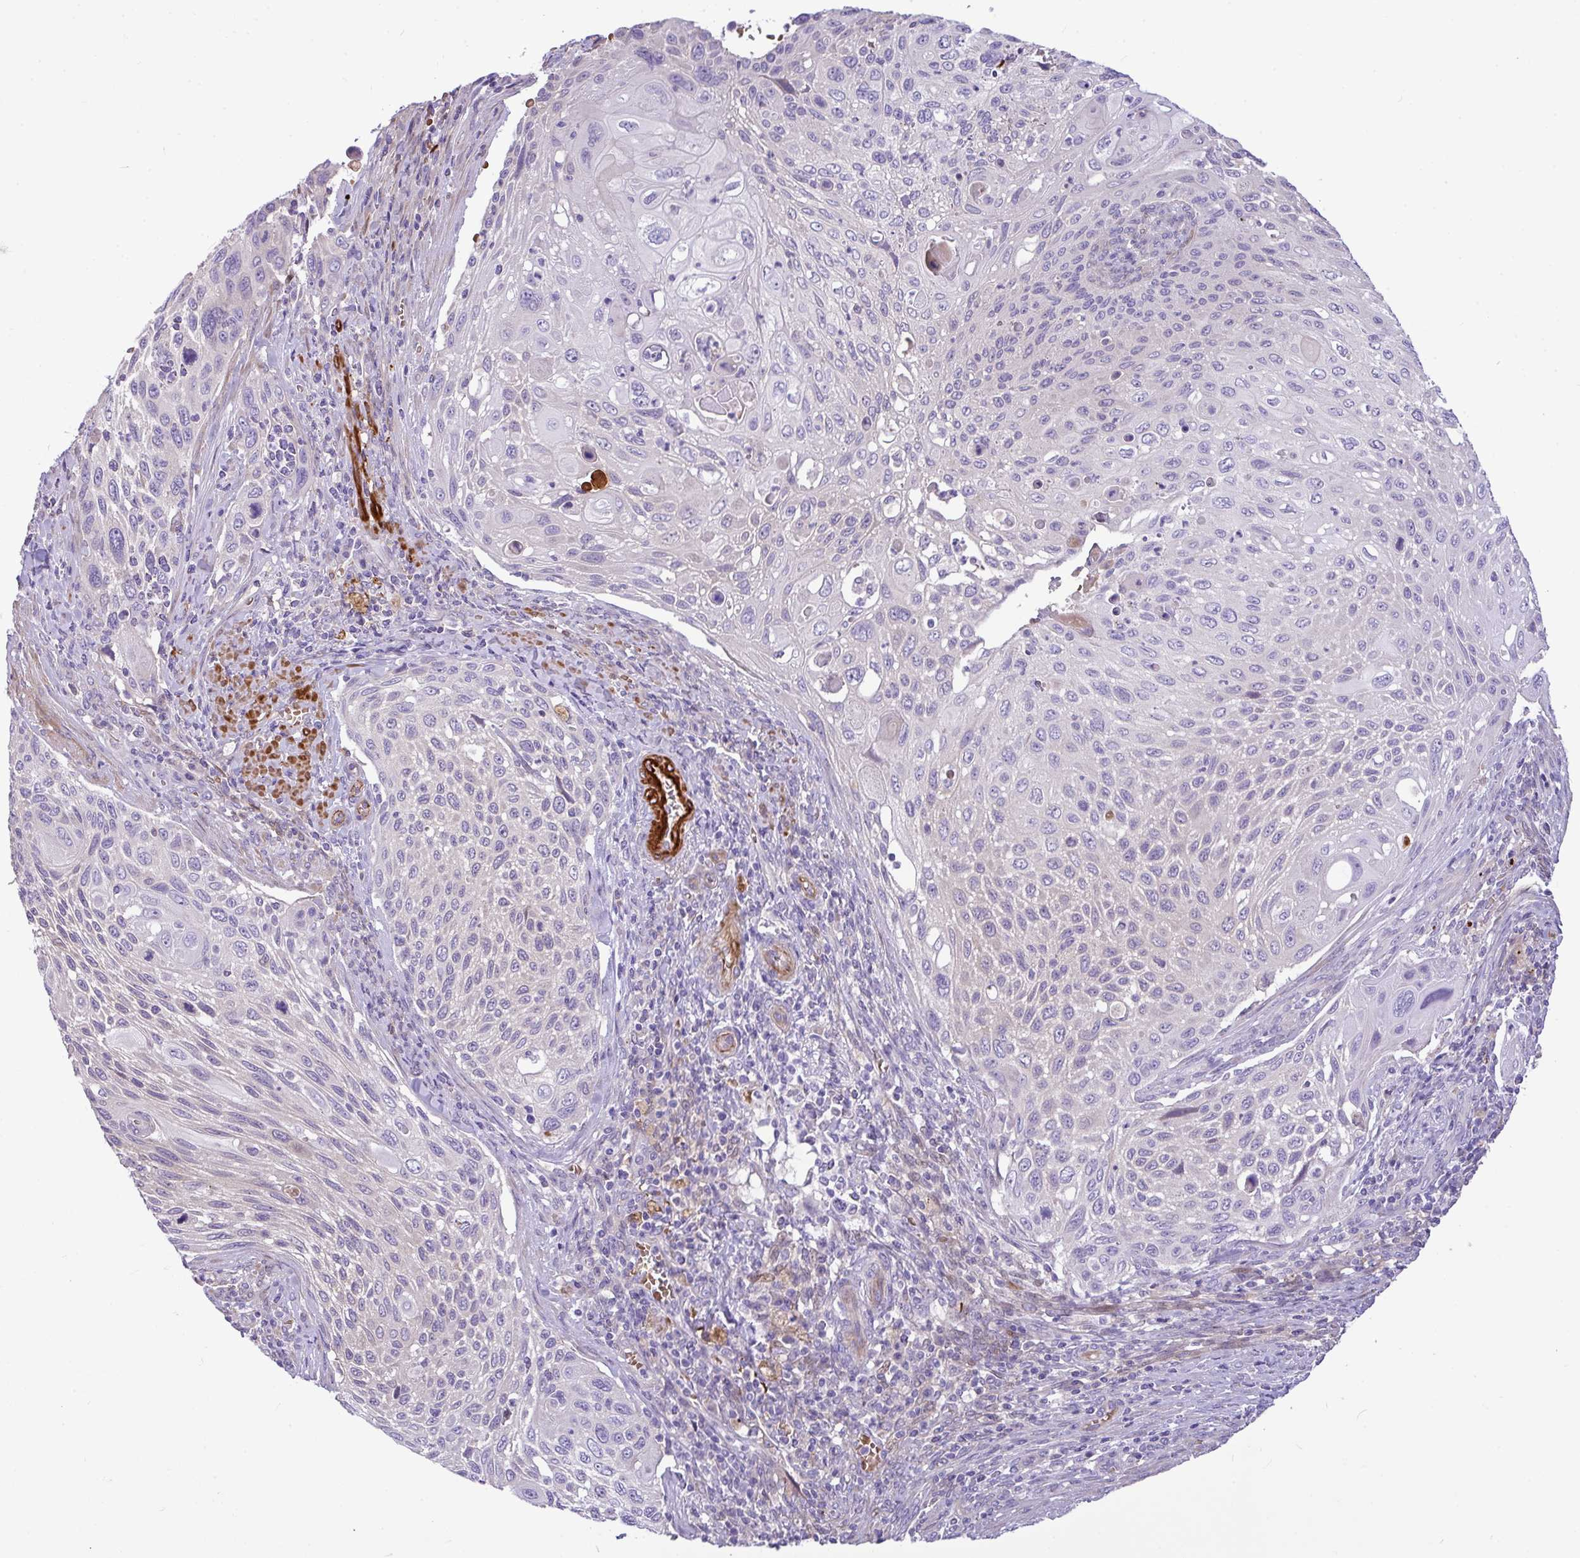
{"staining": {"intensity": "negative", "quantity": "none", "location": "none"}, "tissue": "cervical cancer", "cell_type": "Tumor cells", "image_type": "cancer", "snomed": [{"axis": "morphology", "description": "Squamous cell carcinoma, NOS"}, {"axis": "topography", "description": "Cervix"}], "caption": "A micrograph of human cervical cancer is negative for staining in tumor cells. Brightfield microscopy of IHC stained with DAB (3,3'-diaminobenzidine) (brown) and hematoxylin (blue), captured at high magnification.", "gene": "MOCS1", "patient": {"sex": "female", "age": 70}}